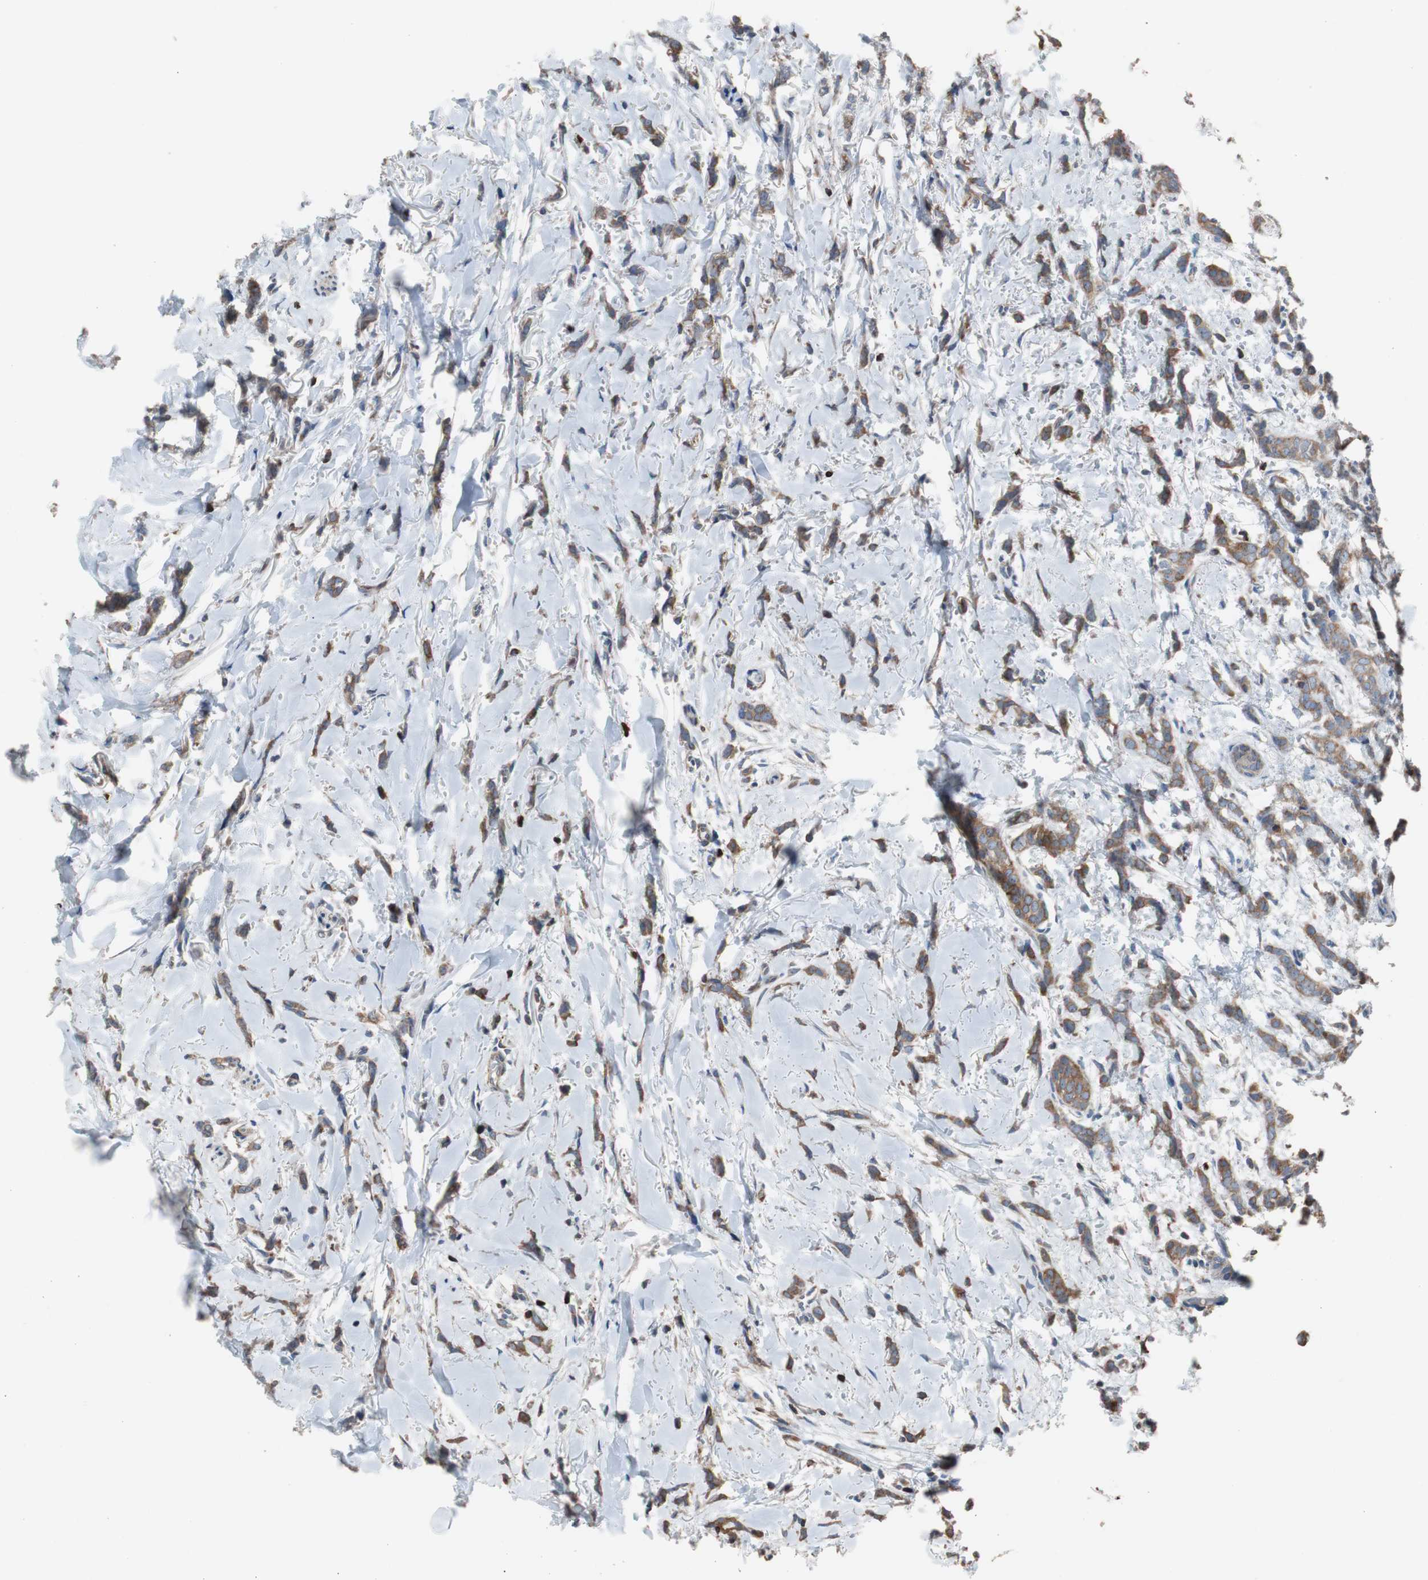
{"staining": {"intensity": "moderate", "quantity": ">75%", "location": "cytoplasmic/membranous"}, "tissue": "breast cancer", "cell_type": "Tumor cells", "image_type": "cancer", "snomed": [{"axis": "morphology", "description": "Lobular carcinoma"}, {"axis": "topography", "description": "Skin"}, {"axis": "topography", "description": "Breast"}], "caption": "Tumor cells show moderate cytoplasmic/membranous staining in approximately >75% of cells in breast lobular carcinoma.", "gene": "PBXIP1", "patient": {"sex": "female", "age": 46}}